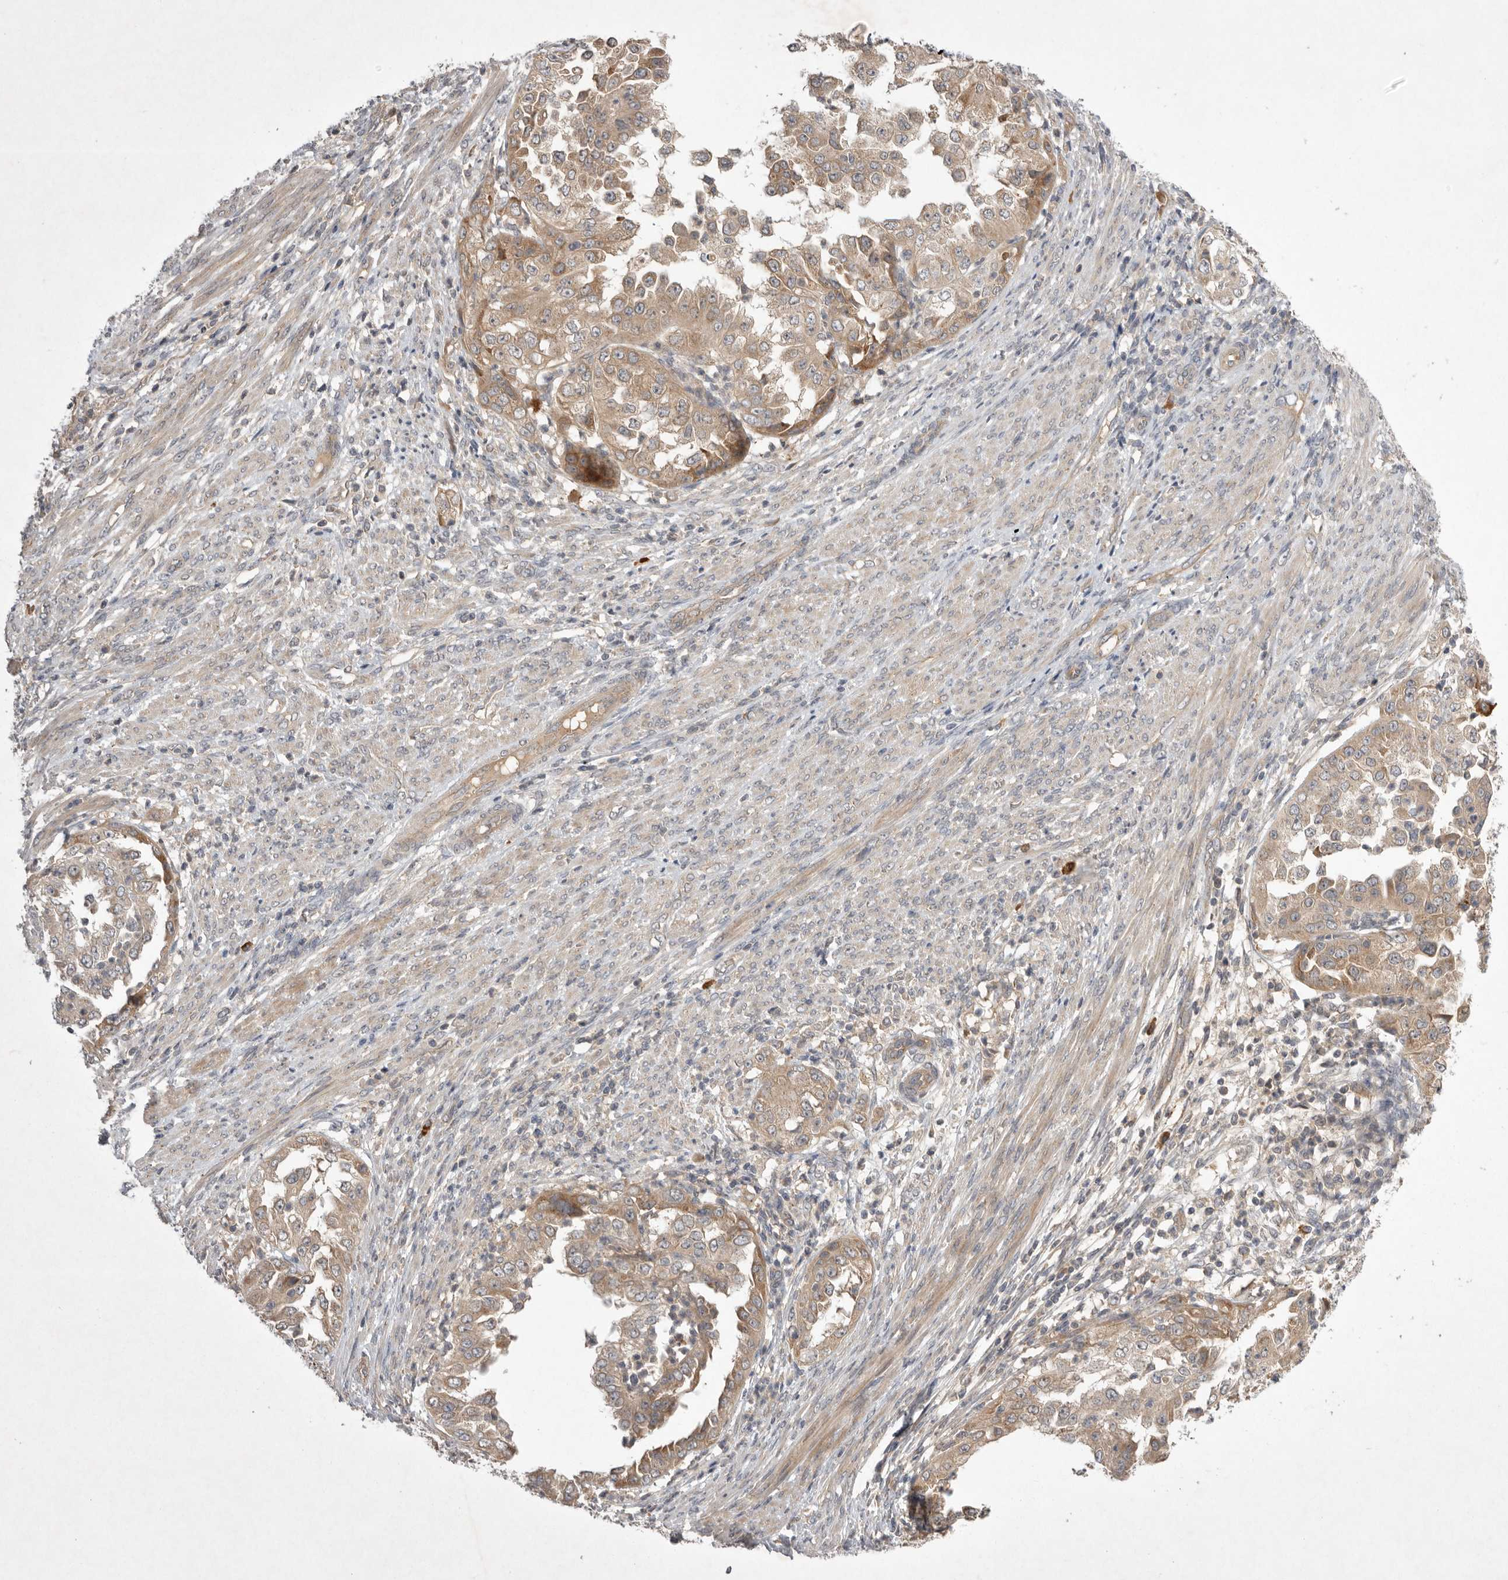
{"staining": {"intensity": "moderate", "quantity": ">75%", "location": "cytoplasmic/membranous"}, "tissue": "endometrial cancer", "cell_type": "Tumor cells", "image_type": "cancer", "snomed": [{"axis": "morphology", "description": "Adenocarcinoma, NOS"}, {"axis": "topography", "description": "Endometrium"}], "caption": "IHC (DAB (3,3'-diaminobenzidine)) staining of human endometrial adenocarcinoma reveals moderate cytoplasmic/membranous protein staining in approximately >75% of tumor cells.", "gene": "NRCAM", "patient": {"sex": "female", "age": 85}}